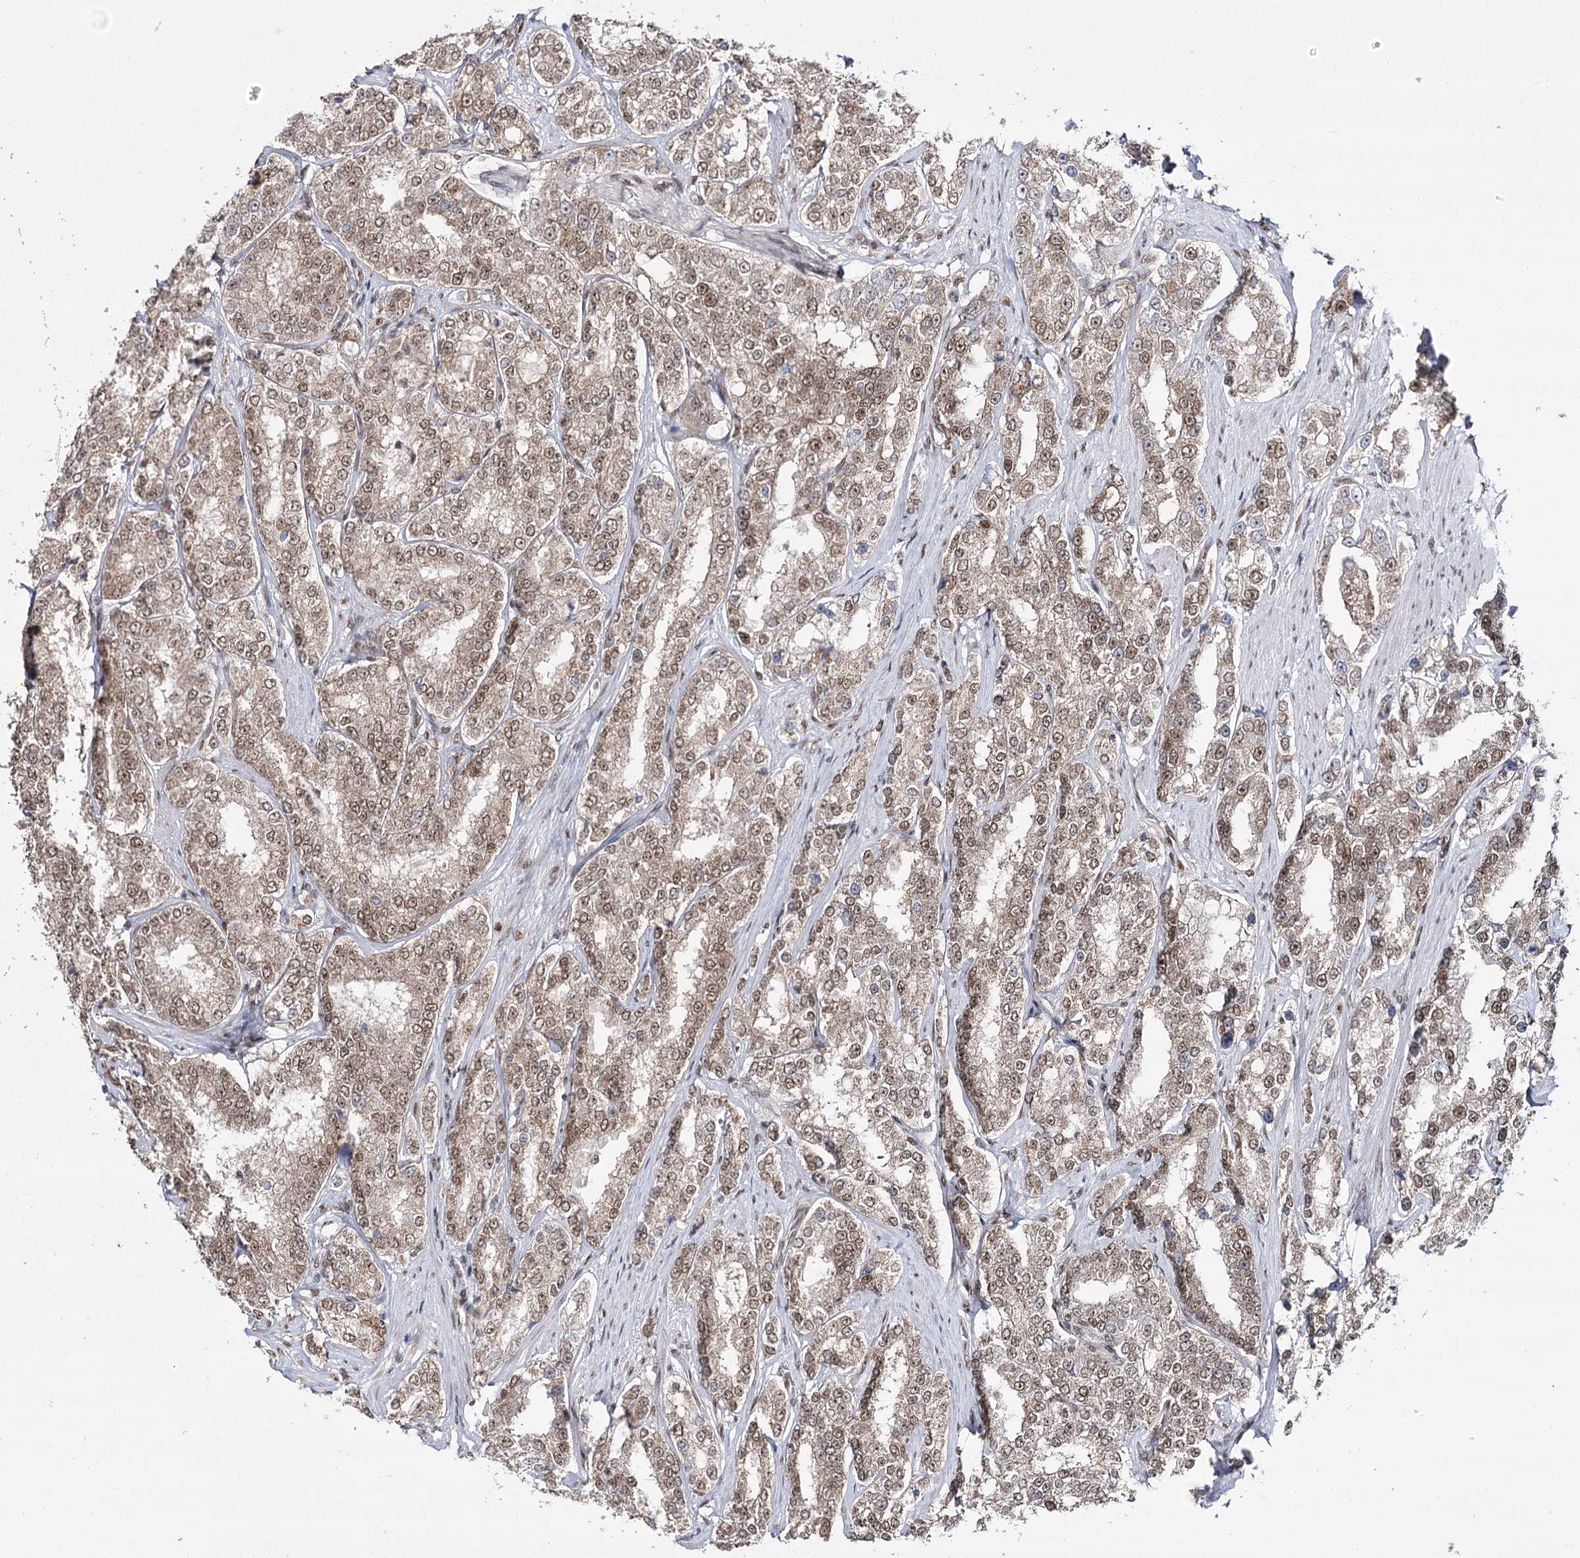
{"staining": {"intensity": "moderate", "quantity": ">75%", "location": "nuclear"}, "tissue": "prostate cancer", "cell_type": "Tumor cells", "image_type": "cancer", "snomed": [{"axis": "morphology", "description": "Normal tissue, NOS"}, {"axis": "morphology", "description": "Adenocarcinoma, High grade"}, {"axis": "topography", "description": "Prostate"}], "caption": "Tumor cells reveal moderate nuclear positivity in about >75% of cells in prostate cancer (adenocarcinoma (high-grade)).", "gene": "VGLL4", "patient": {"sex": "male", "age": 83}}